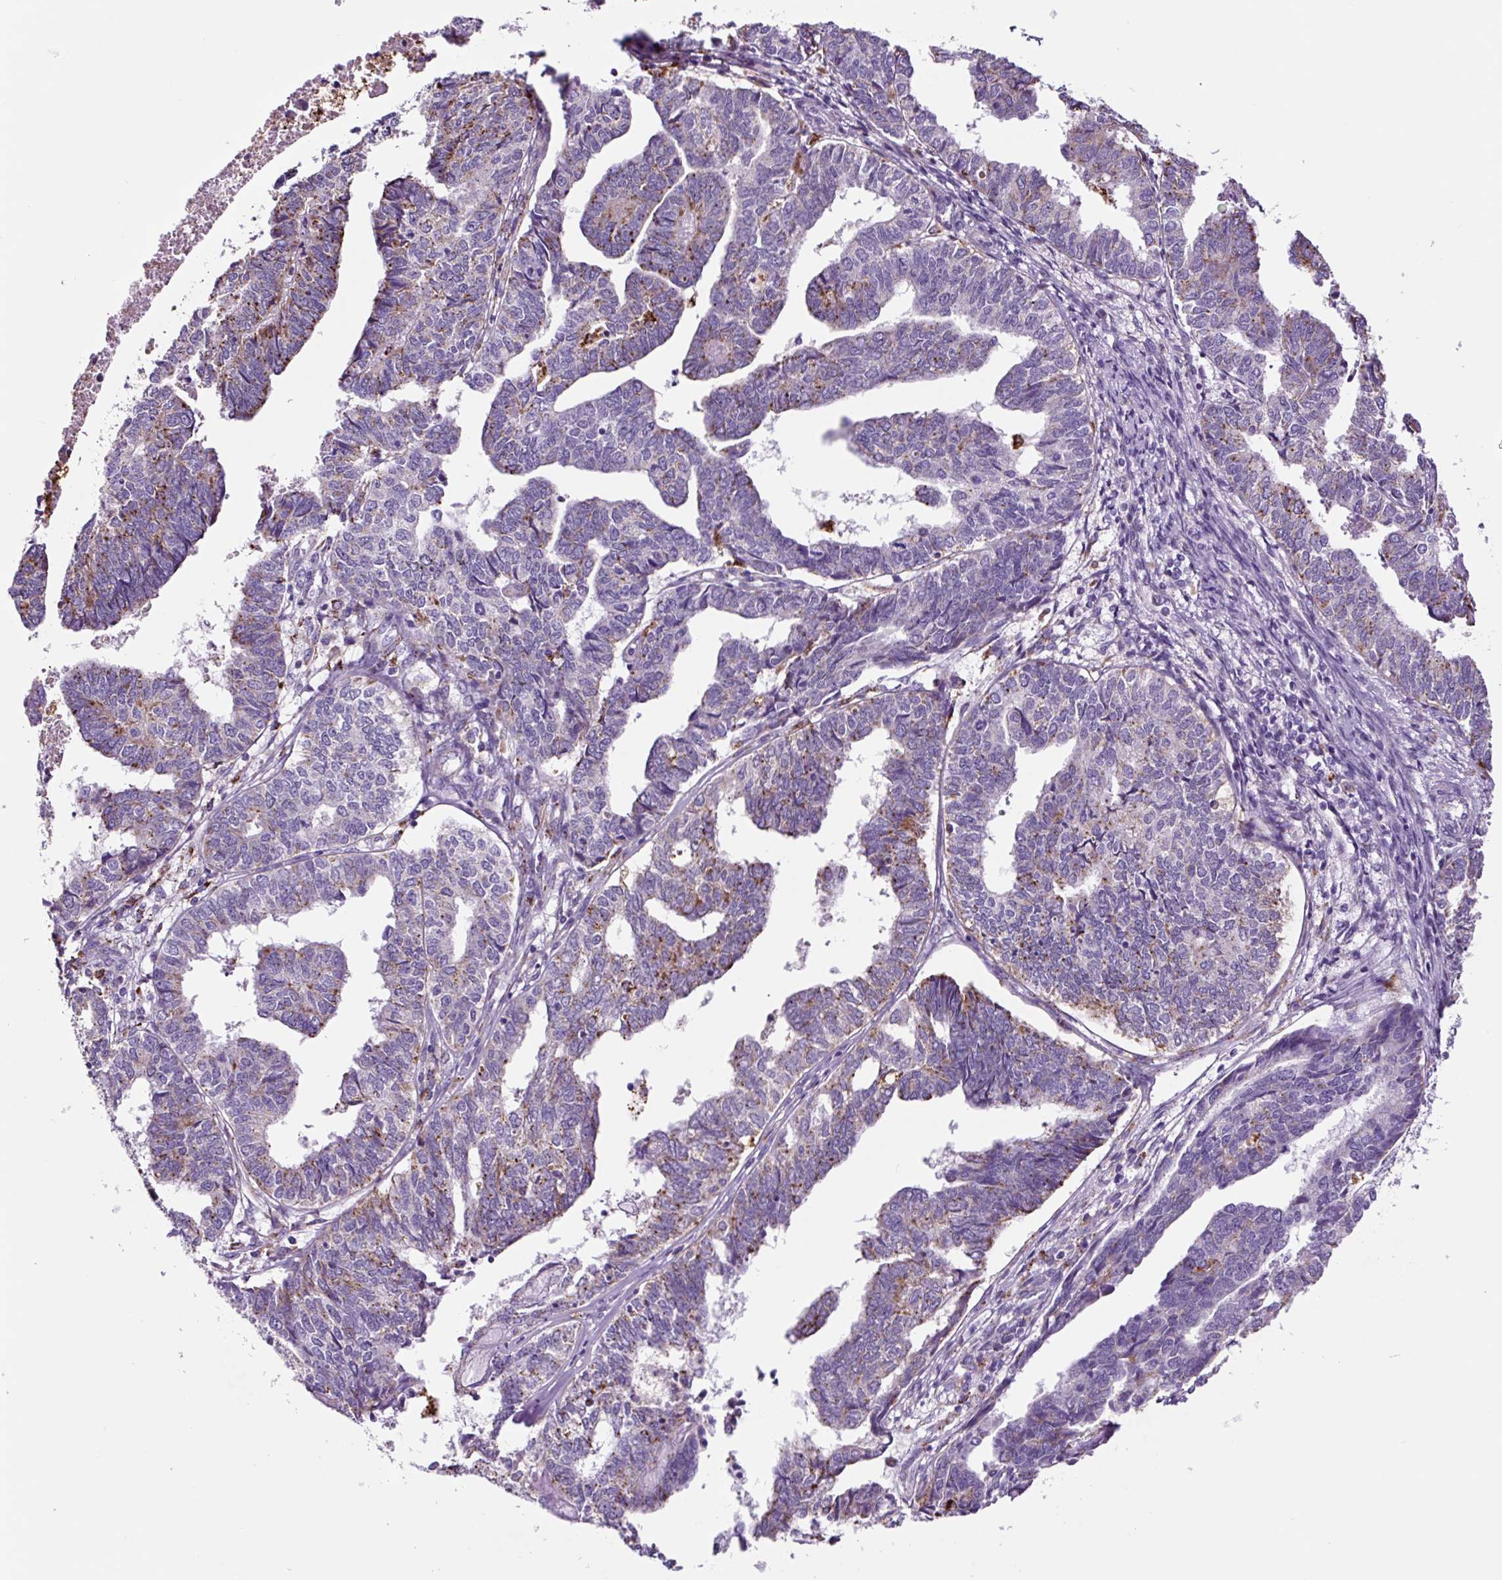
{"staining": {"intensity": "weak", "quantity": "<25%", "location": "cytoplasmic/membranous"}, "tissue": "endometrial cancer", "cell_type": "Tumor cells", "image_type": "cancer", "snomed": [{"axis": "morphology", "description": "Adenocarcinoma, NOS"}, {"axis": "topography", "description": "Endometrium"}], "caption": "This is an immunohistochemistry (IHC) histopathology image of endometrial adenocarcinoma. There is no staining in tumor cells.", "gene": "LCN10", "patient": {"sex": "female", "age": 73}}